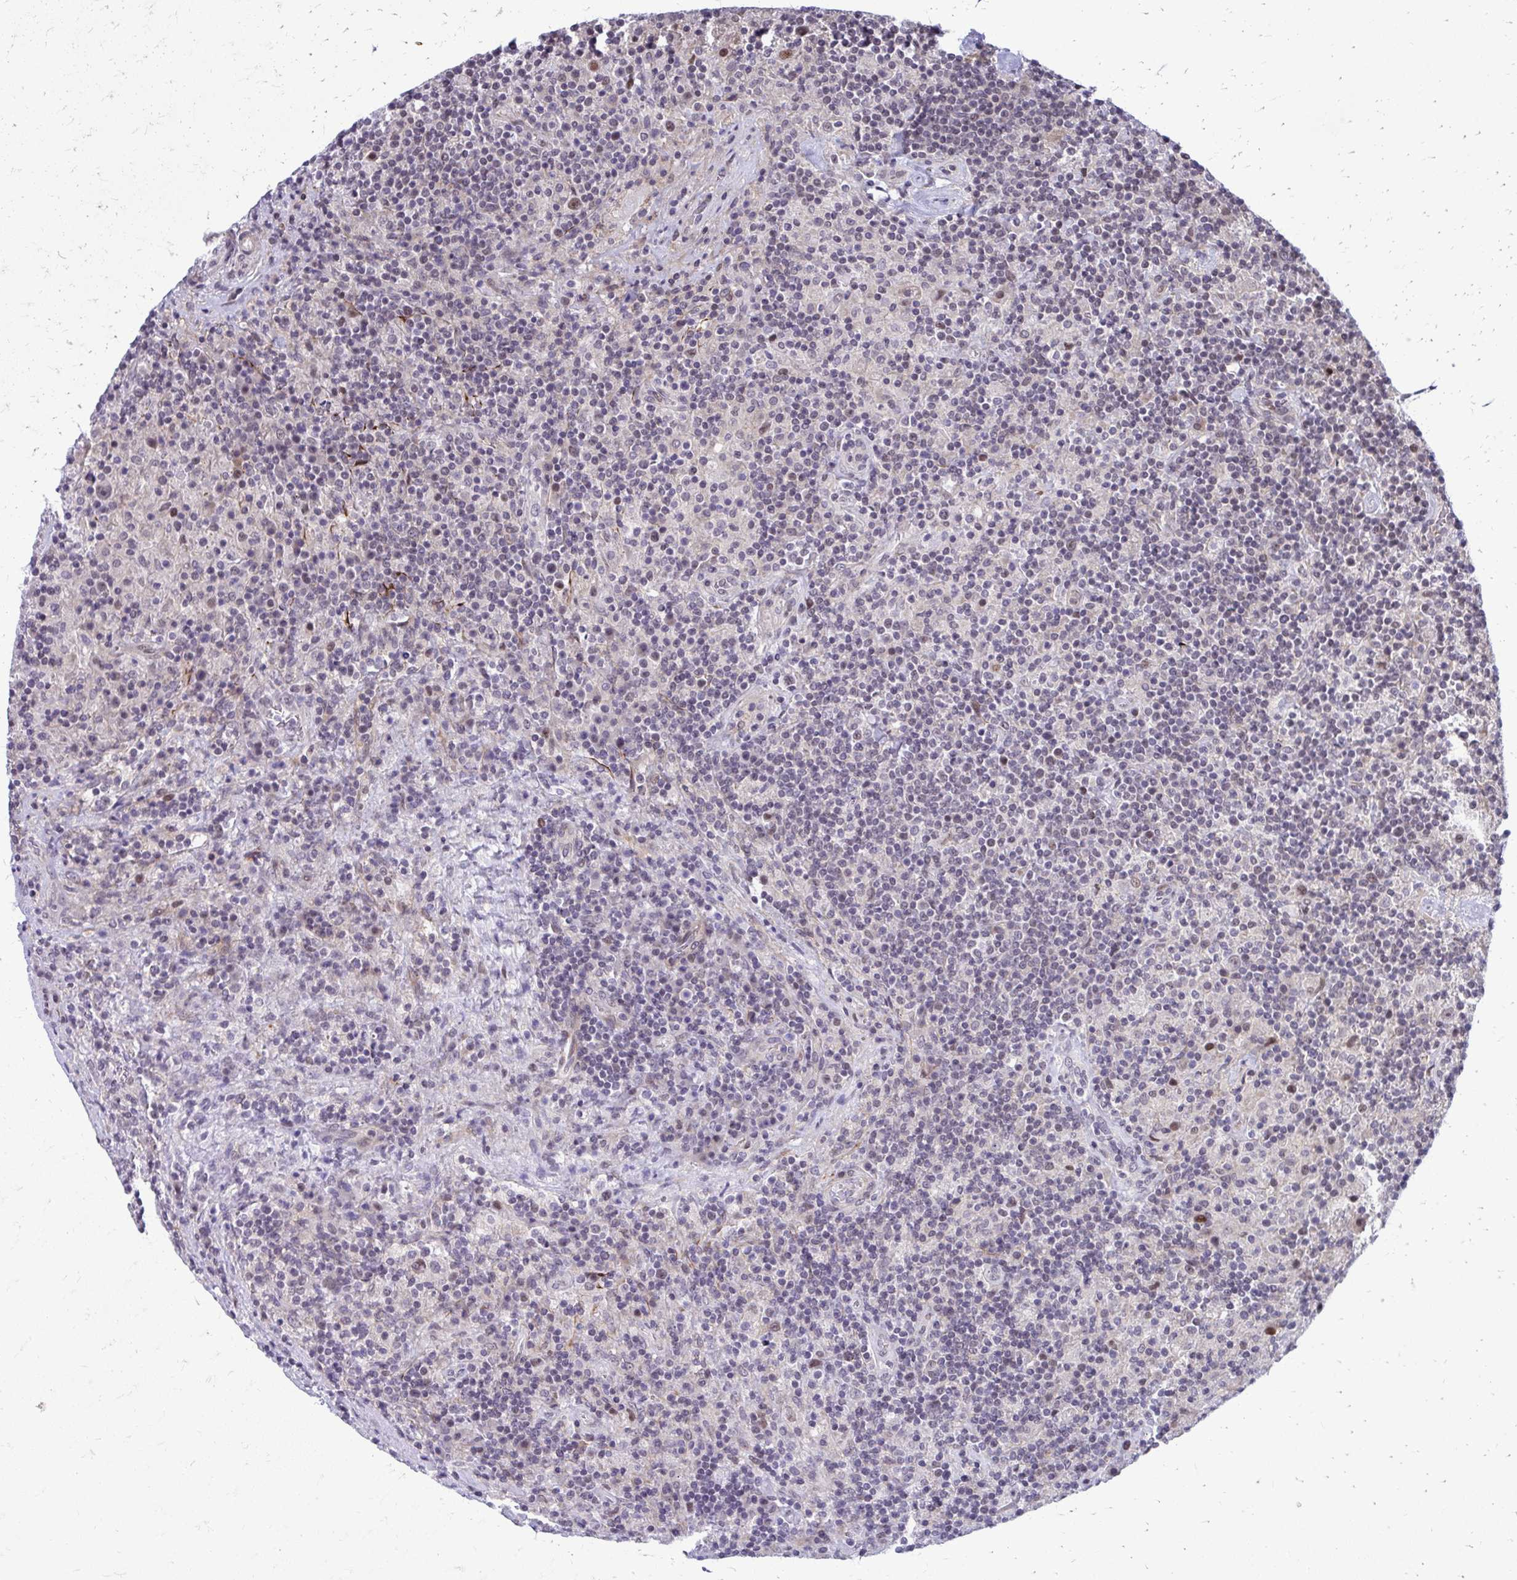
{"staining": {"intensity": "moderate", "quantity": ">75%", "location": "nuclear"}, "tissue": "lymphoma", "cell_type": "Tumor cells", "image_type": "cancer", "snomed": [{"axis": "morphology", "description": "Hodgkin's disease, NOS"}, {"axis": "topography", "description": "Lymph node"}], "caption": "Tumor cells demonstrate medium levels of moderate nuclear staining in approximately >75% of cells in human Hodgkin's disease.", "gene": "ANKRD30B", "patient": {"sex": "male", "age": 70}}